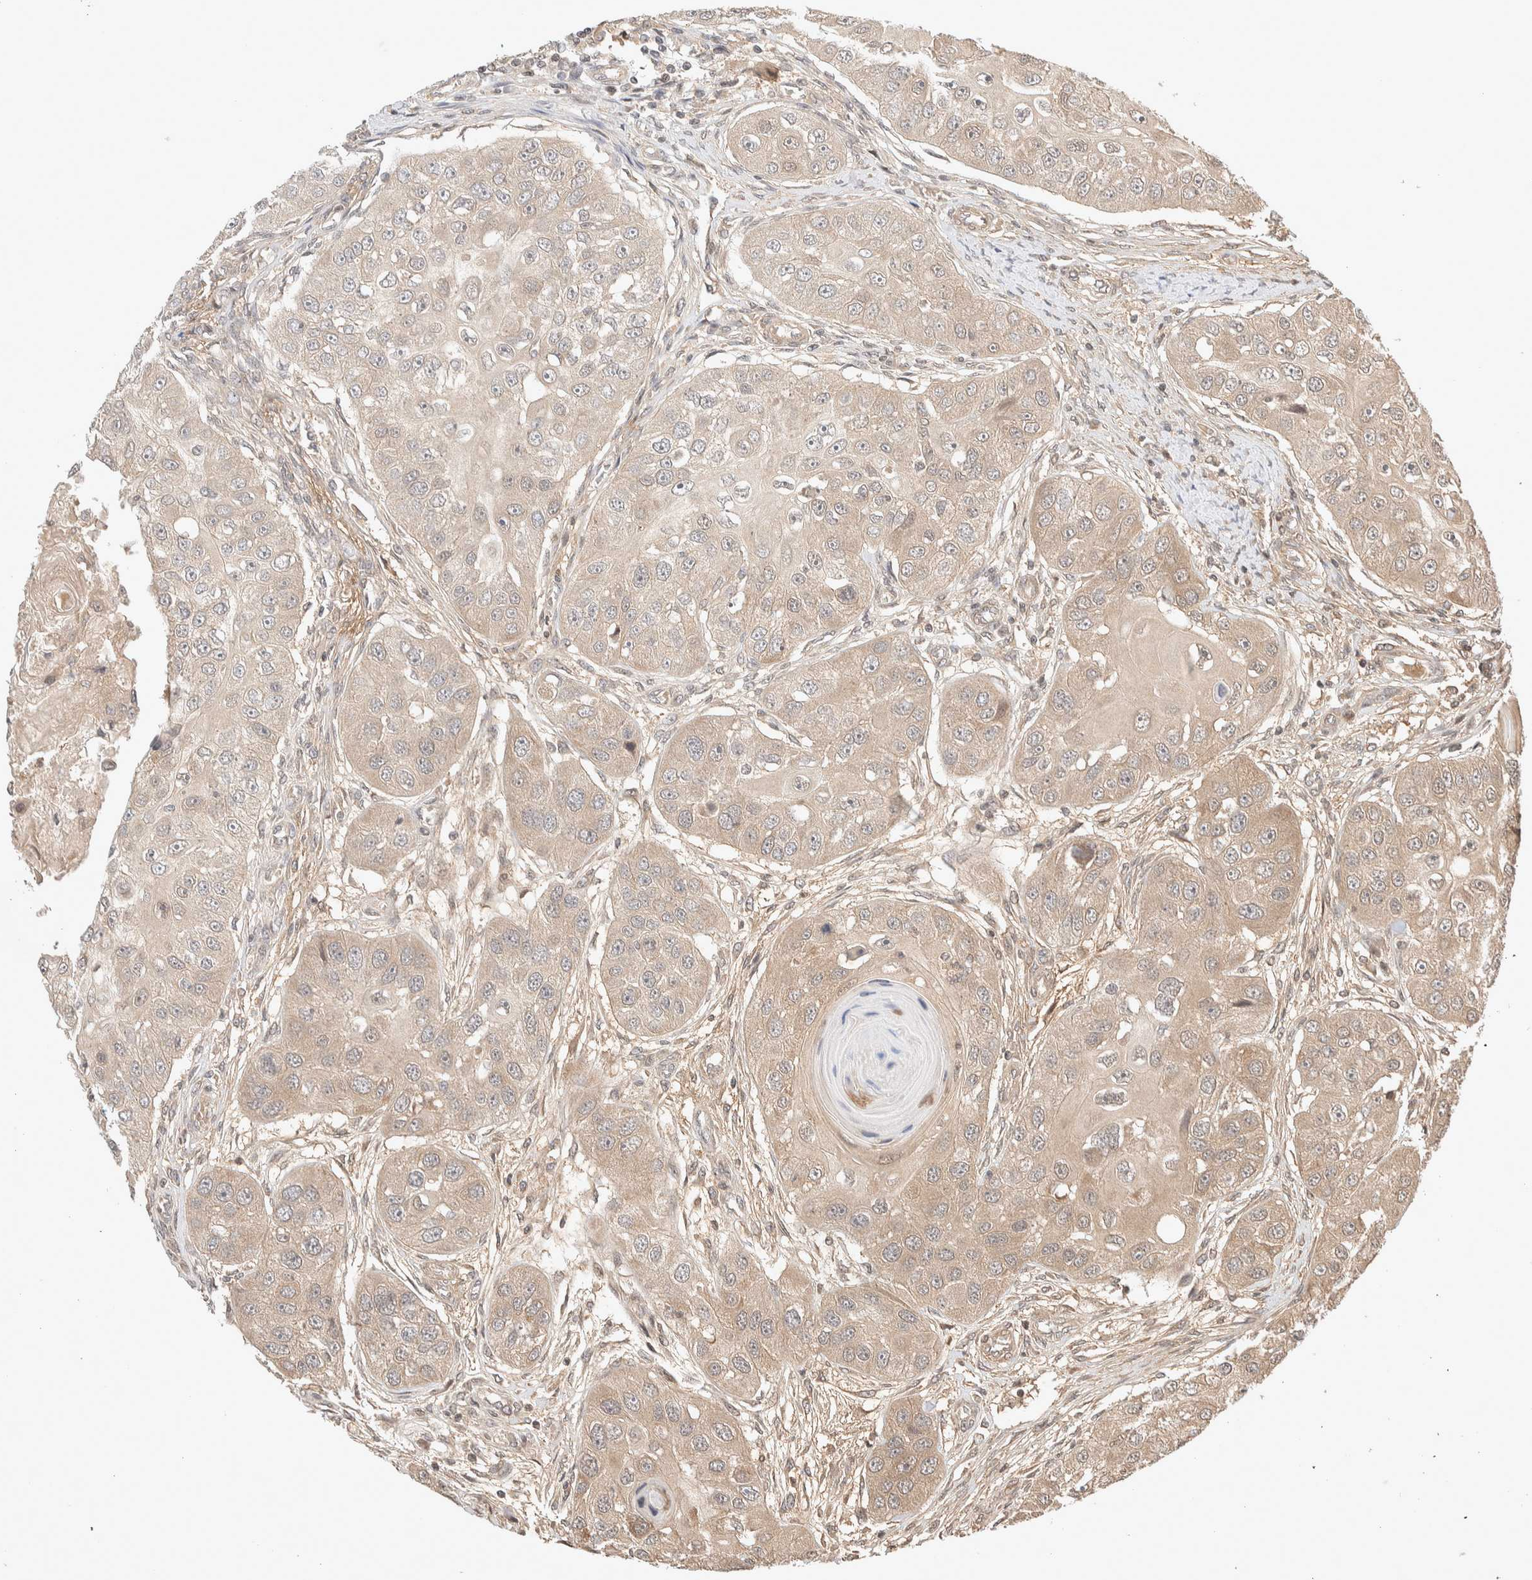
{"staining": {"intensity": "weak", "quantity": "25%-75%", "location": "cytoplasmic/membranous"}, "tissue": "head and neck cancer", "cell_type": "Tumor cells", "image_type": "cancer", "snomed": [{"axis": "morphology", "description": "Normal tissue, NOS"}, {"axis": "morphology", "description": "Squamous cell carcinoma, NOS"}, {"axis": "topography", "description": "Skeletal muscle"}, {"axis": "topography", "description": "Head-Neck"}], "caption": "Protein staining exhibits weak cytoplasmic/membranous staining in approximately 25%-75% of tumor cells in squamous cell carcinoma (head and neck). (DAB IHC with brightfield microscopy, high magnification).", "gene": "THRA", "patient": {"sex": "male", "age": 51}}